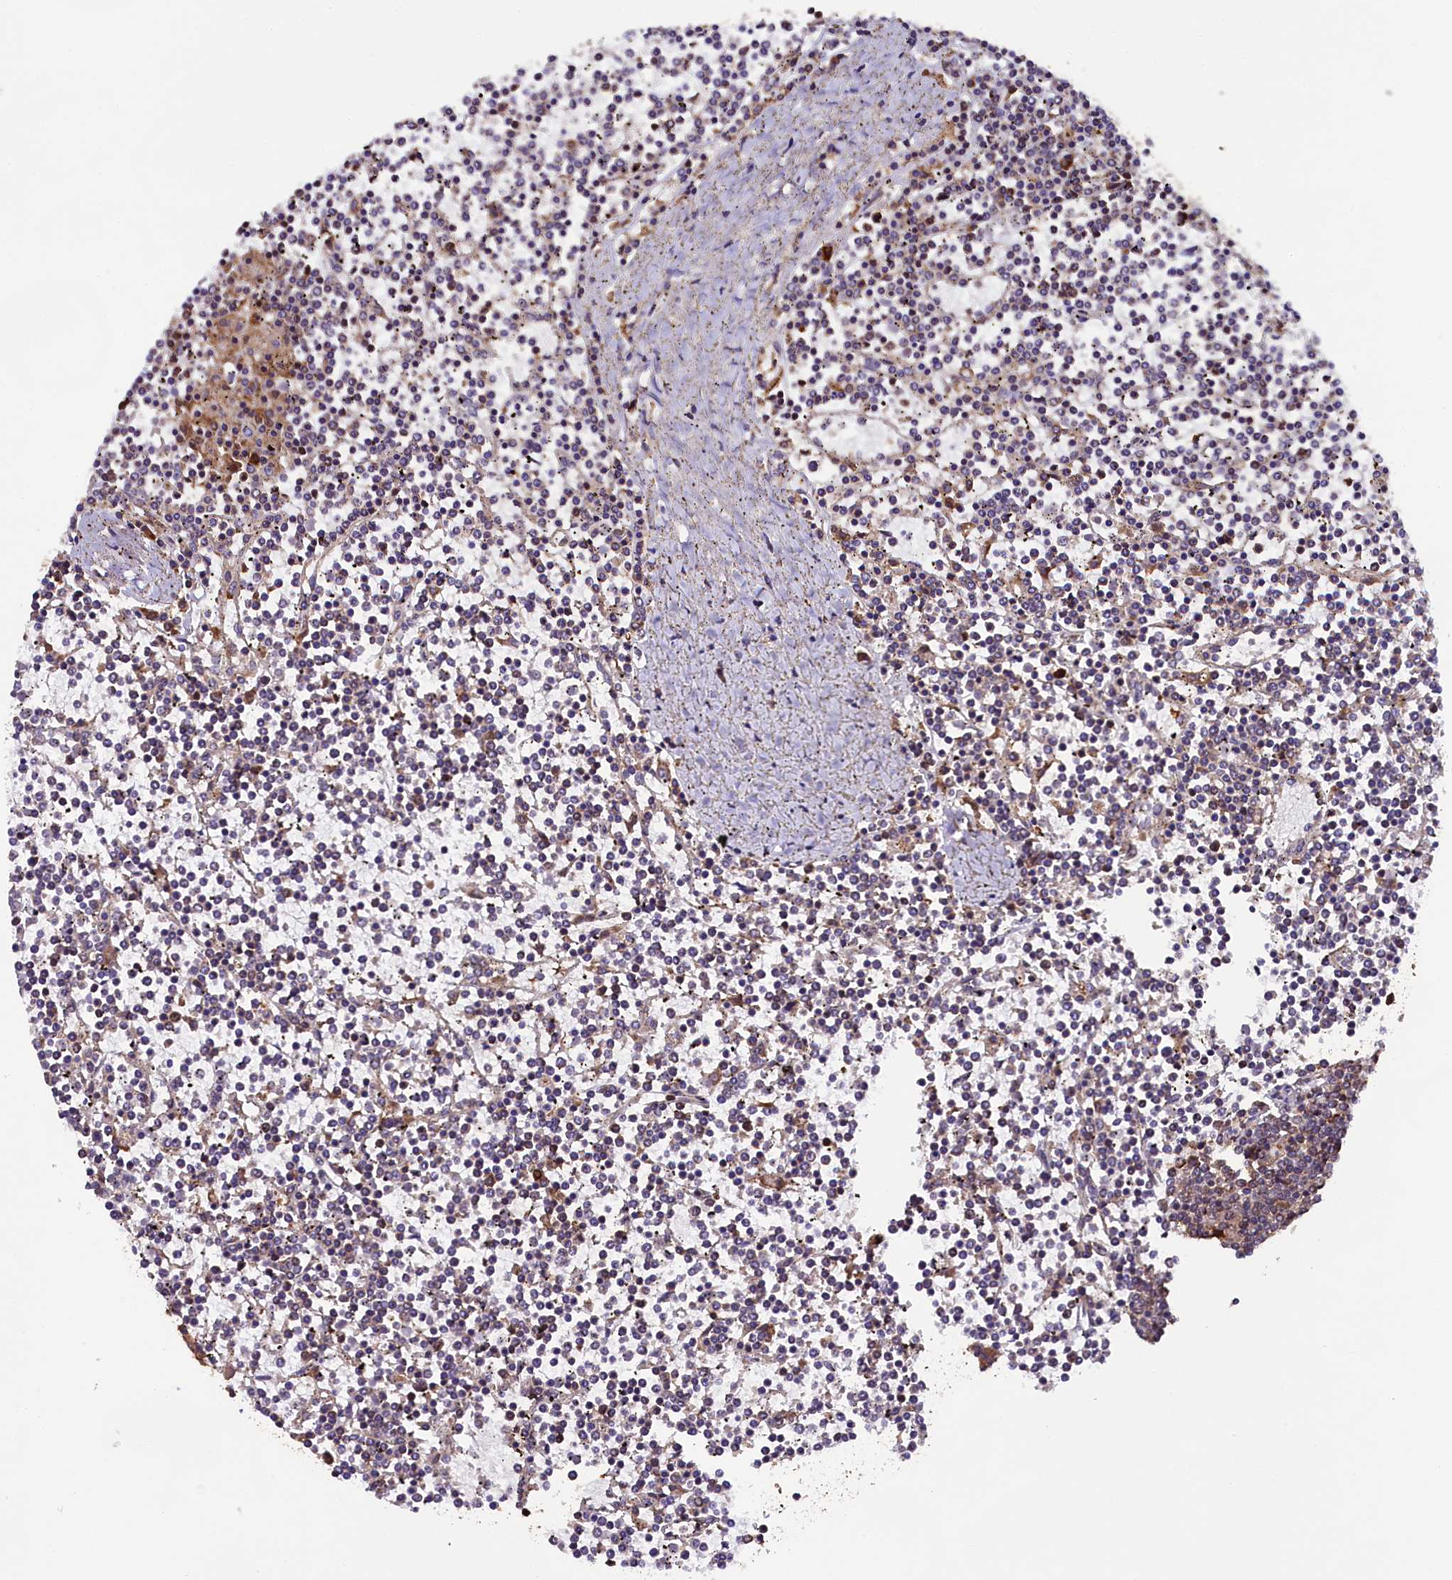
{"staining": {"intensity": "weak", "quantity": "<25%", "location": "cytoplasmic/membranous"}, "tissue": "lymphoma", "cell_type": "Tumor cells", "image_type": "cancer", "snomed": [{"axis": "morphology", "description": "Malignant lymphoma, non-Hodgkin's type, Low grade"}, {"axis": "topography", "description": "Spleen"}], "caption": "There is no significant staining in tumor cells of malignant lymphoma, non-Hodgkin's type (low-grade).", "gene": "DOHH", "patient": {"sex": "female", "age": 19}}